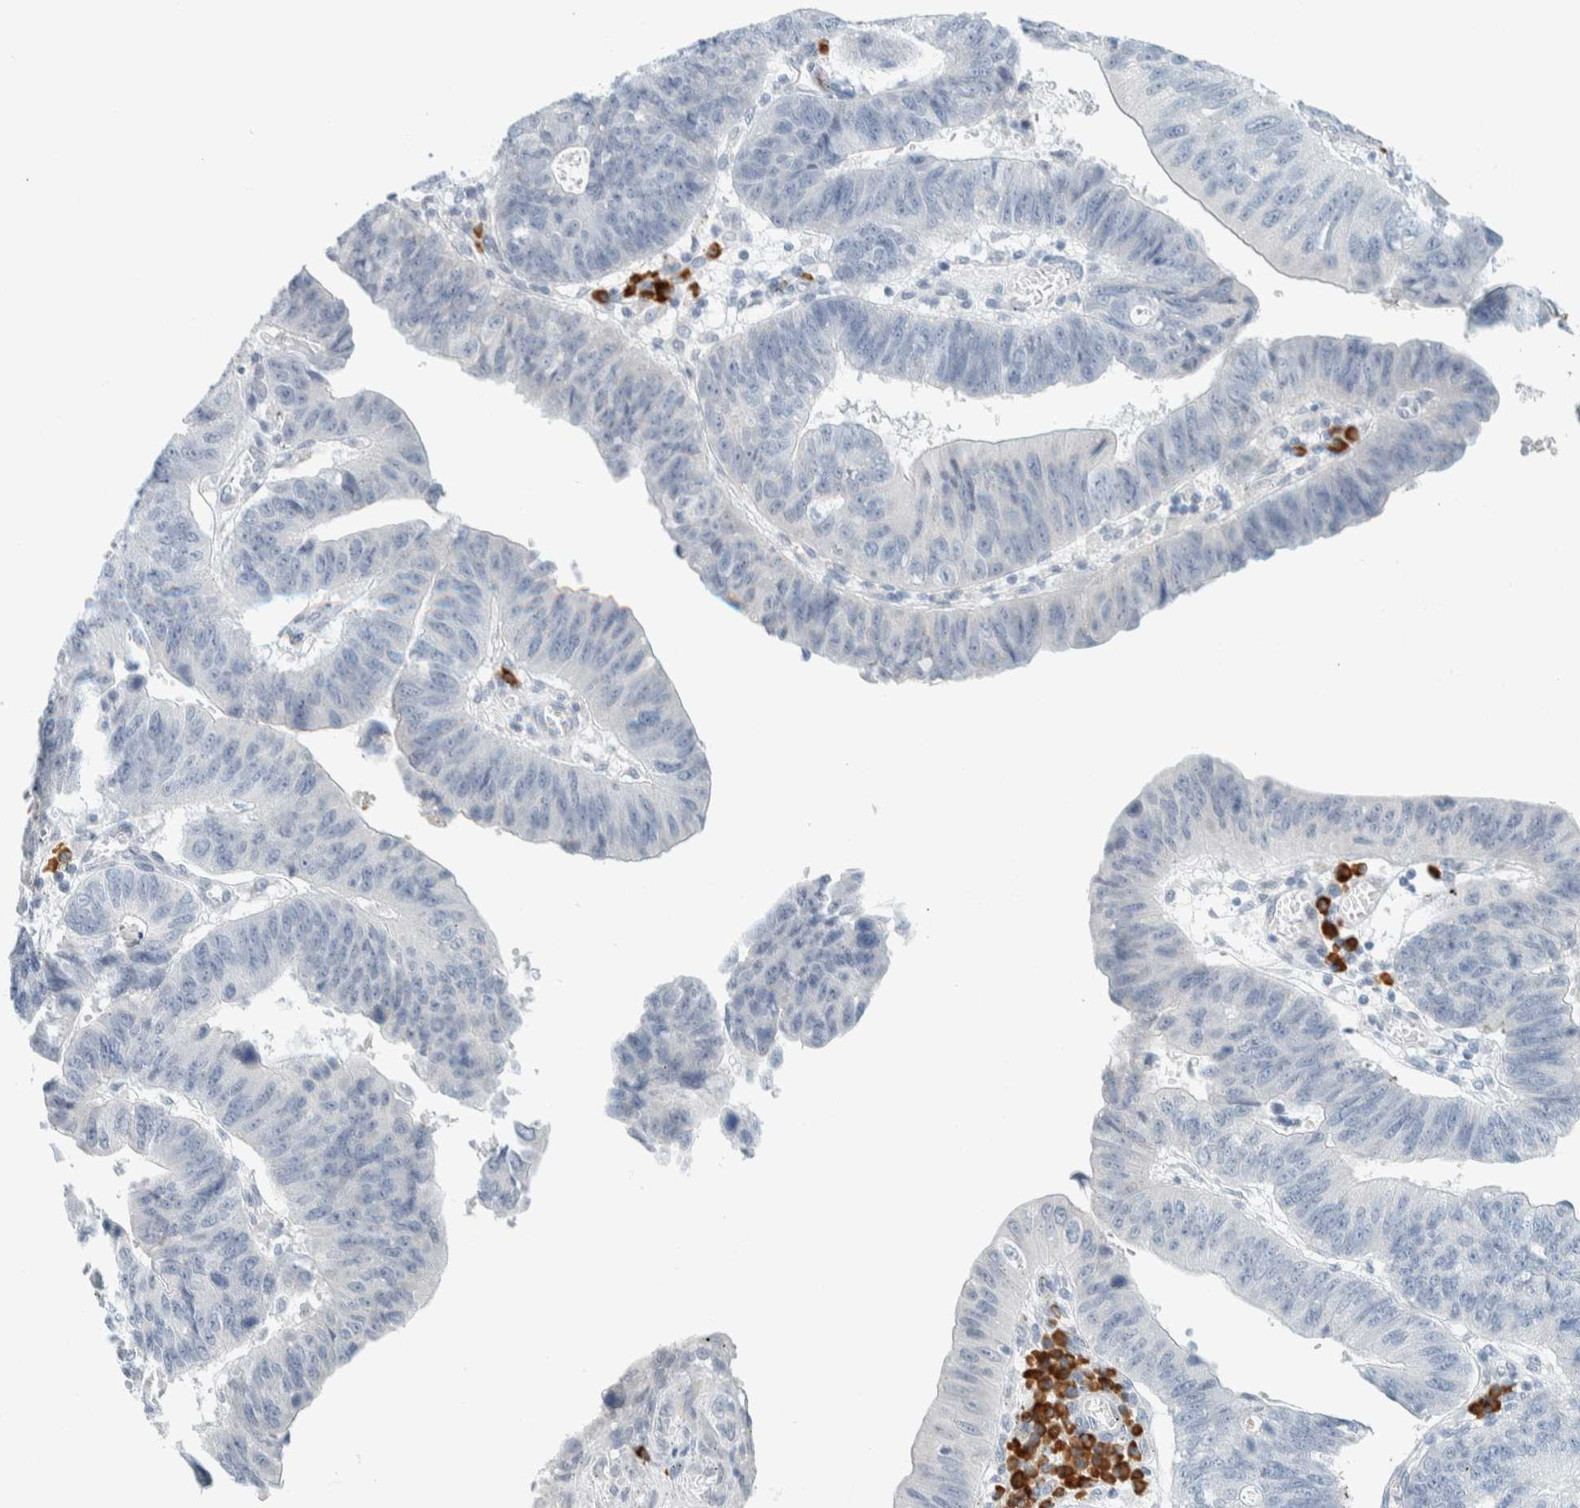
{"staining": {"intensity": "negative", "quantity": "none", "location": "none"}, "tissue": "stomach cancer", "cell_type": "Tumor cells", "image_type": "cancer", "snomed": [{"axis": "morphology", "description": "Adenocarcinoma, NOS"}, {"axis": "topography", "description": "Stomach"}], "caption": "High power microscopy image of an IHC histopathology image of stomach cancer, revealing no significant expression in tumor cells.", "gene": "ARHGAP27", "patient": {"sex": "male", "age": 59}}